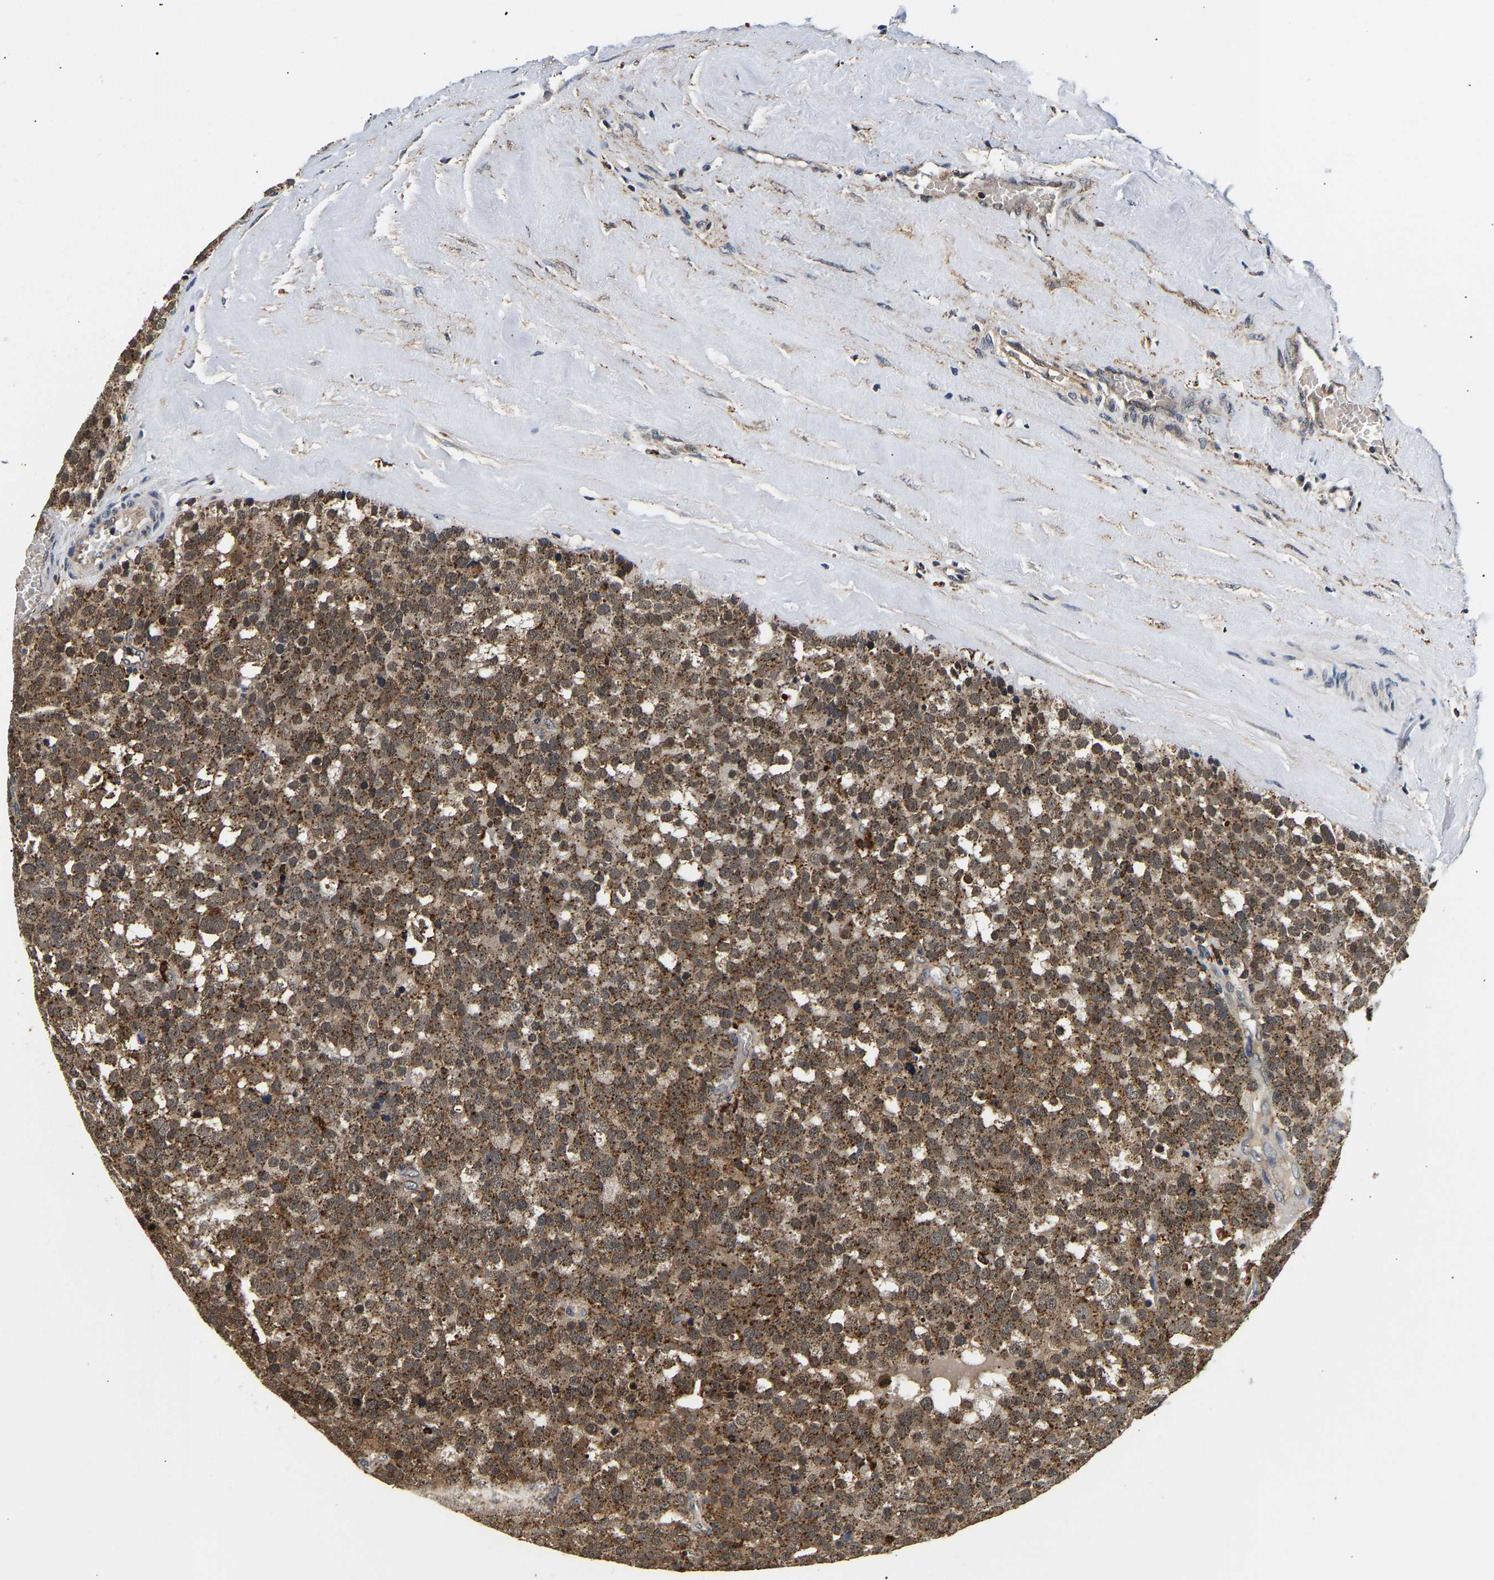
{"staining": {"intensity": "moderate", "quantity": ">75%", "location": "cytoplasmic/membranous"}, "tissue": "testis cancer", "cell_type": "Tumor cells", "image_type": "cancer", "snomed": [{"axis": "morphology", "description": "Normal tissue, NOS"}, {"axis": "morphology", "description": "Seminoma, NOS"}, {"axis": "topography", "description": "Testis"}], "caption": "Testis cancer (seminoma) stained with a brown dye demonstrates moderate cytoplasmic/membranous positive positivity in approximately >75% of tumor cells.", "gene": "SMU1", "patient": {"sex": "male", "age": 71}}